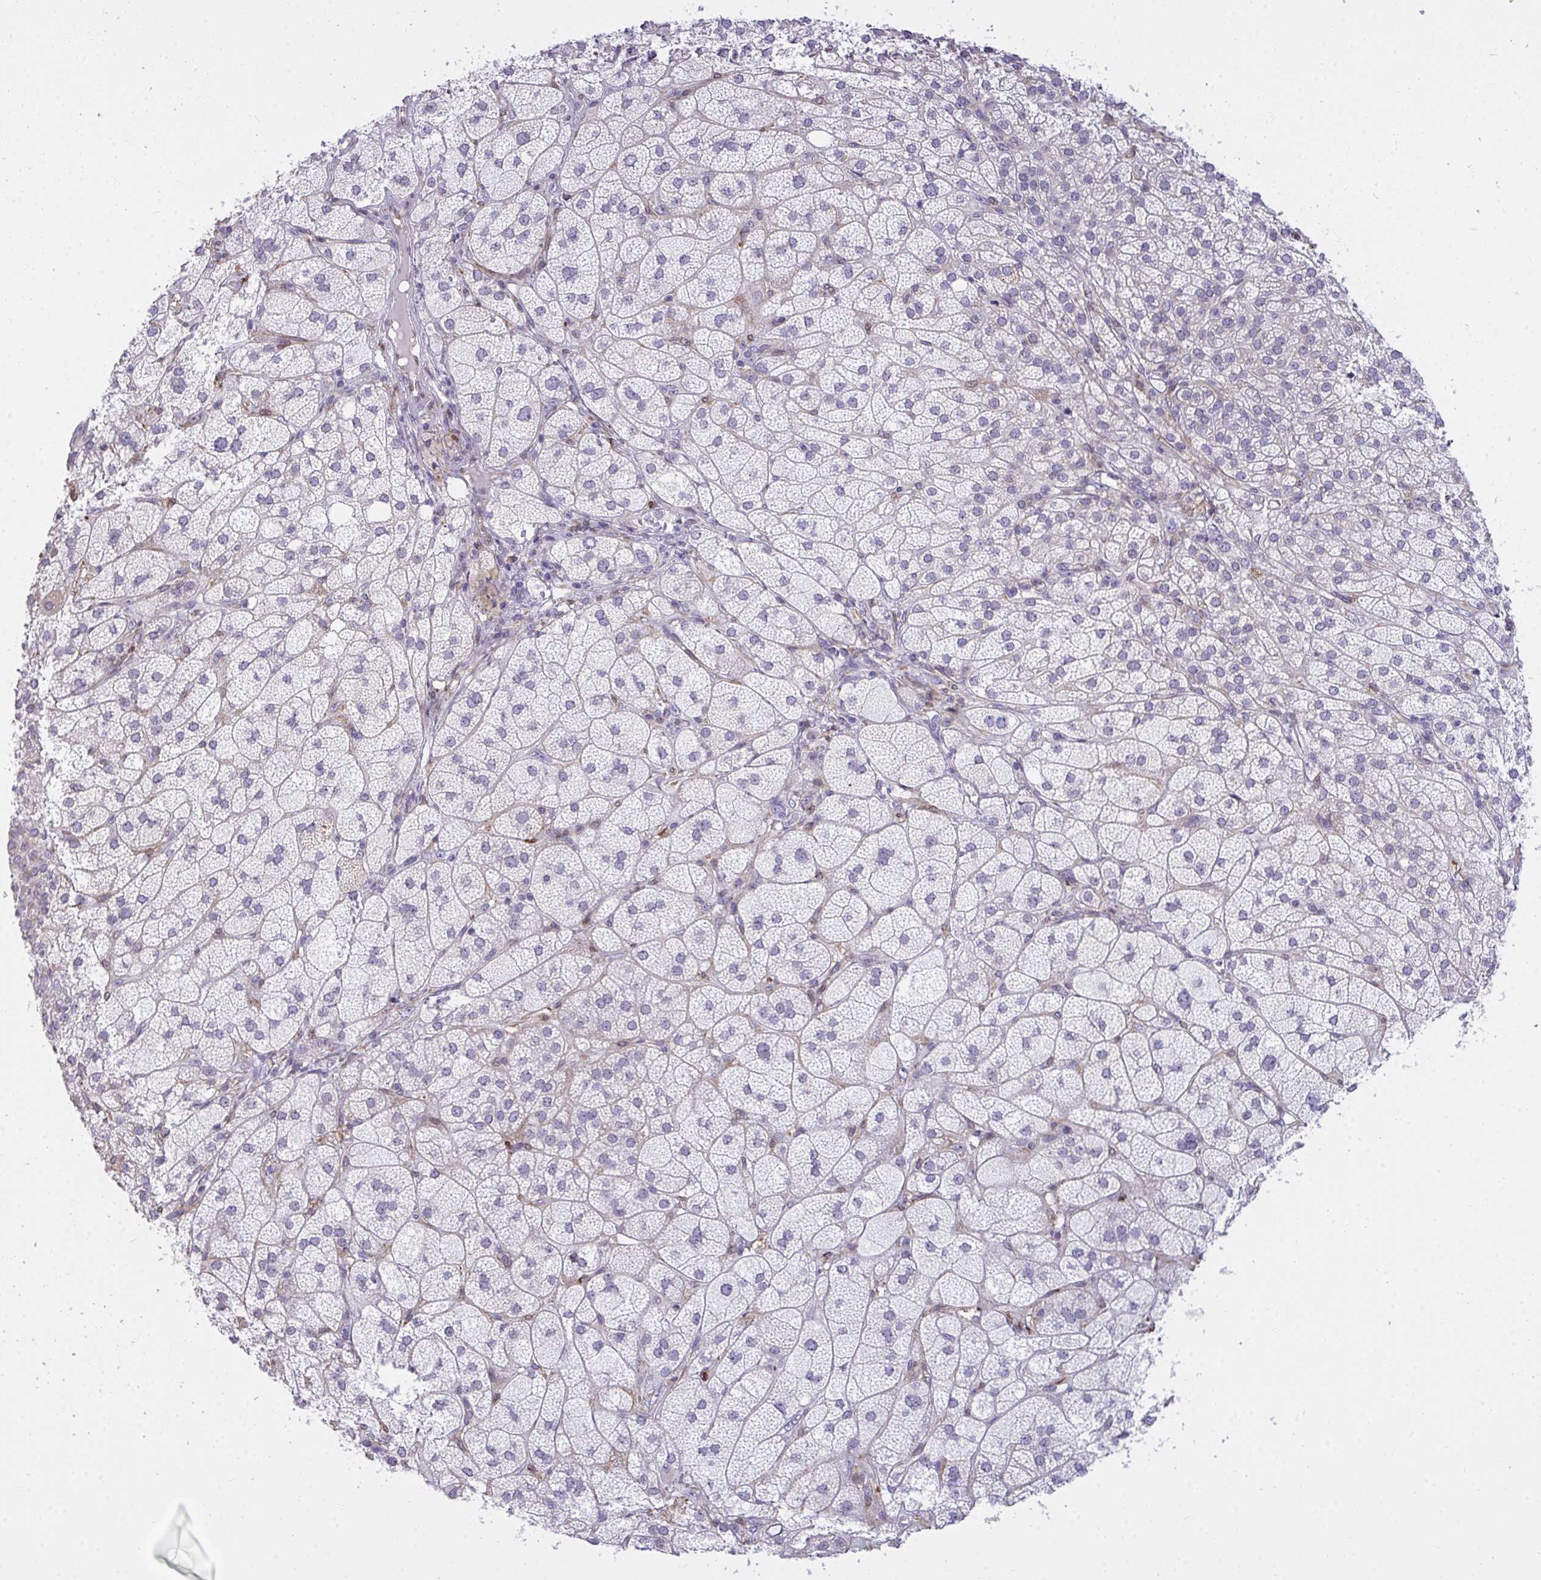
{"staining": {"intensity": "moderate", "quantity": "25%-75%", "location": "cytoplasmic/membranous"}, "tissue": "adrenal gland", "cell_type": "Glandular cells", "image_type": "normal", "snomed": [{"axis": "morphology", "description": "Normal tissue, NOS"}, {"axis": "topography", "description": "Adrenal gland"}], "caption": "A medium amount of moderate cytoplasmic/membranous positivity is present in about 25%-75% of glandular cells in benign adrenal gland.", "gene": "SEMA6B", "patient": {"sex": "female", "age": 60}}